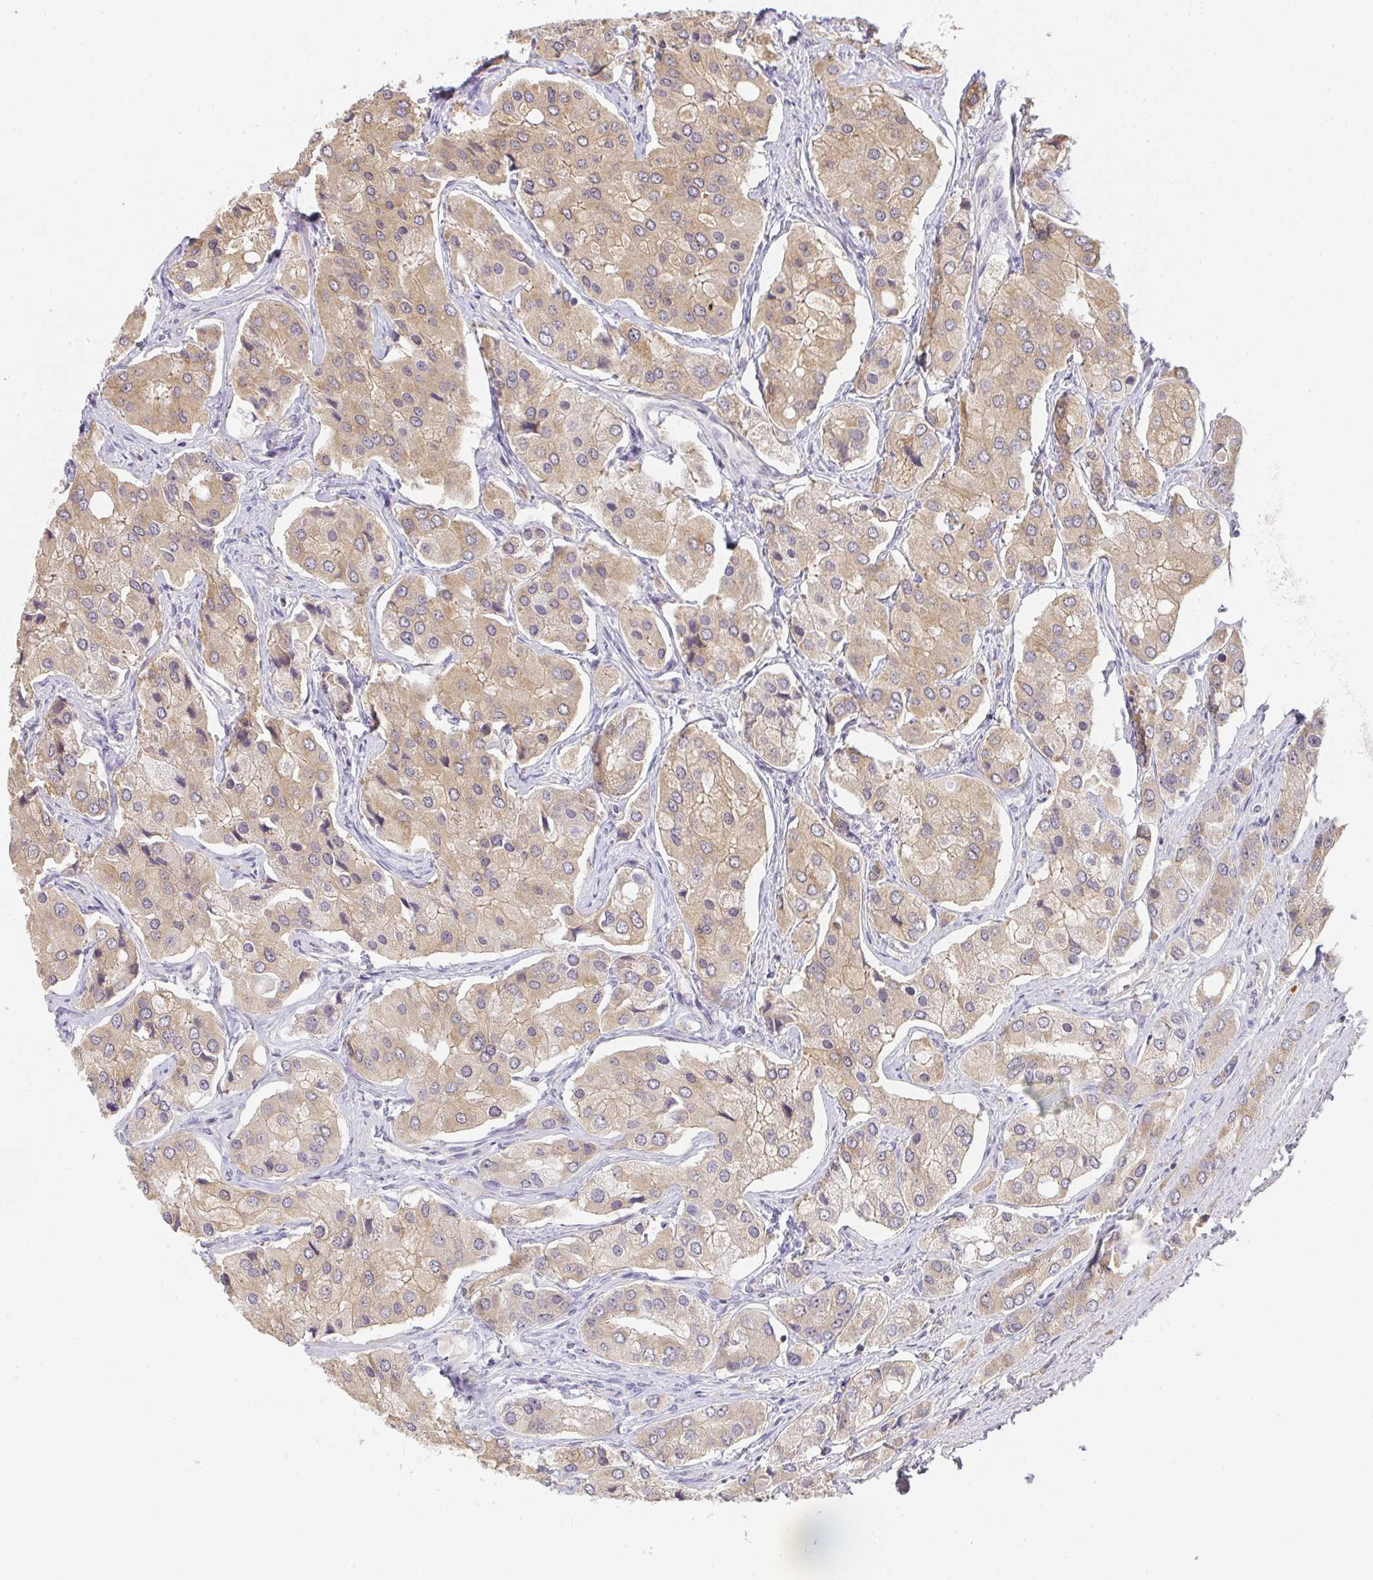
{"staining": {"intensity": "weak", "quantity": ">75%", "location": "cytoplasmic/membranous"}, "tissue": "prostate cancer", "cell_type": "Tumor cells", "image_type": "cancer", "snomed": [{"axis": "morphology", "description": "Adenocarcinoma, Low grade"}, {"axis": "topography", "description": "Prostate"}], "caption": "IHC of prostate cancer demonstrates low levels of weak cytoplasmic/membranous staining in about >75% of tumor cells.", "gene": "SLC35B3", "patient": {"sex": "male", "age": 69}}